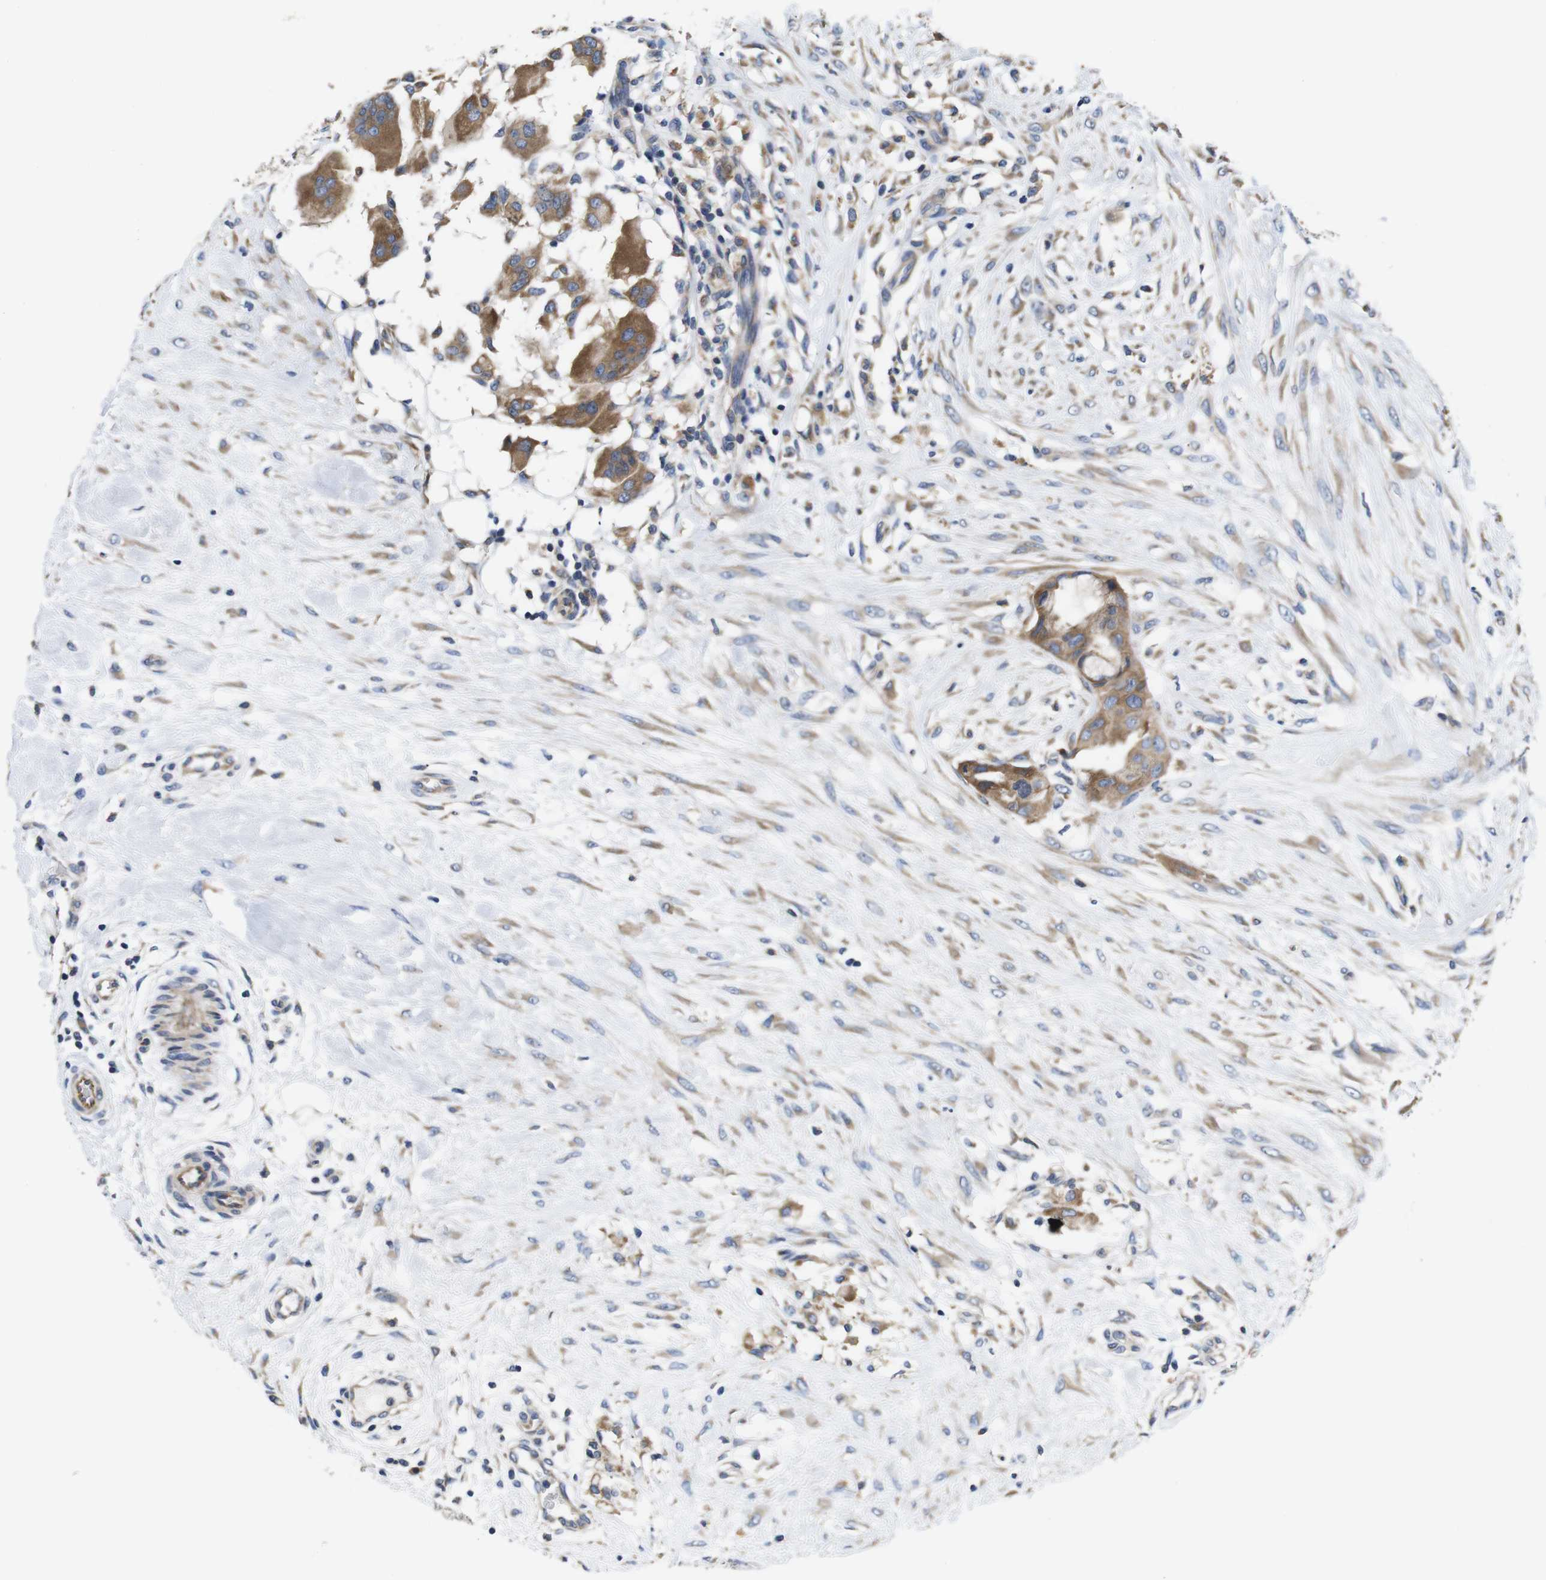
{"staining": {"intensity": "moderate", "quantity": ">75%", "location": "cytoplasmic/membranous"}, "tissue": "breast cancer", "cell_type": "Tumor cells", "image_type": "cancer", "snomed": [{"axis": "morphology", "description": "Duct carcinoma"}, {"axis": "topography", "description": "Breast"}], "caption": "IHC of invasive ductal carcinoma (breast) shows medium levels of moderate cytoplasmic/membranous positivity in approximately >75% of tumor cells.", "gene": "MARCHF7", "patient": {"sex": "female", "age": 40}}